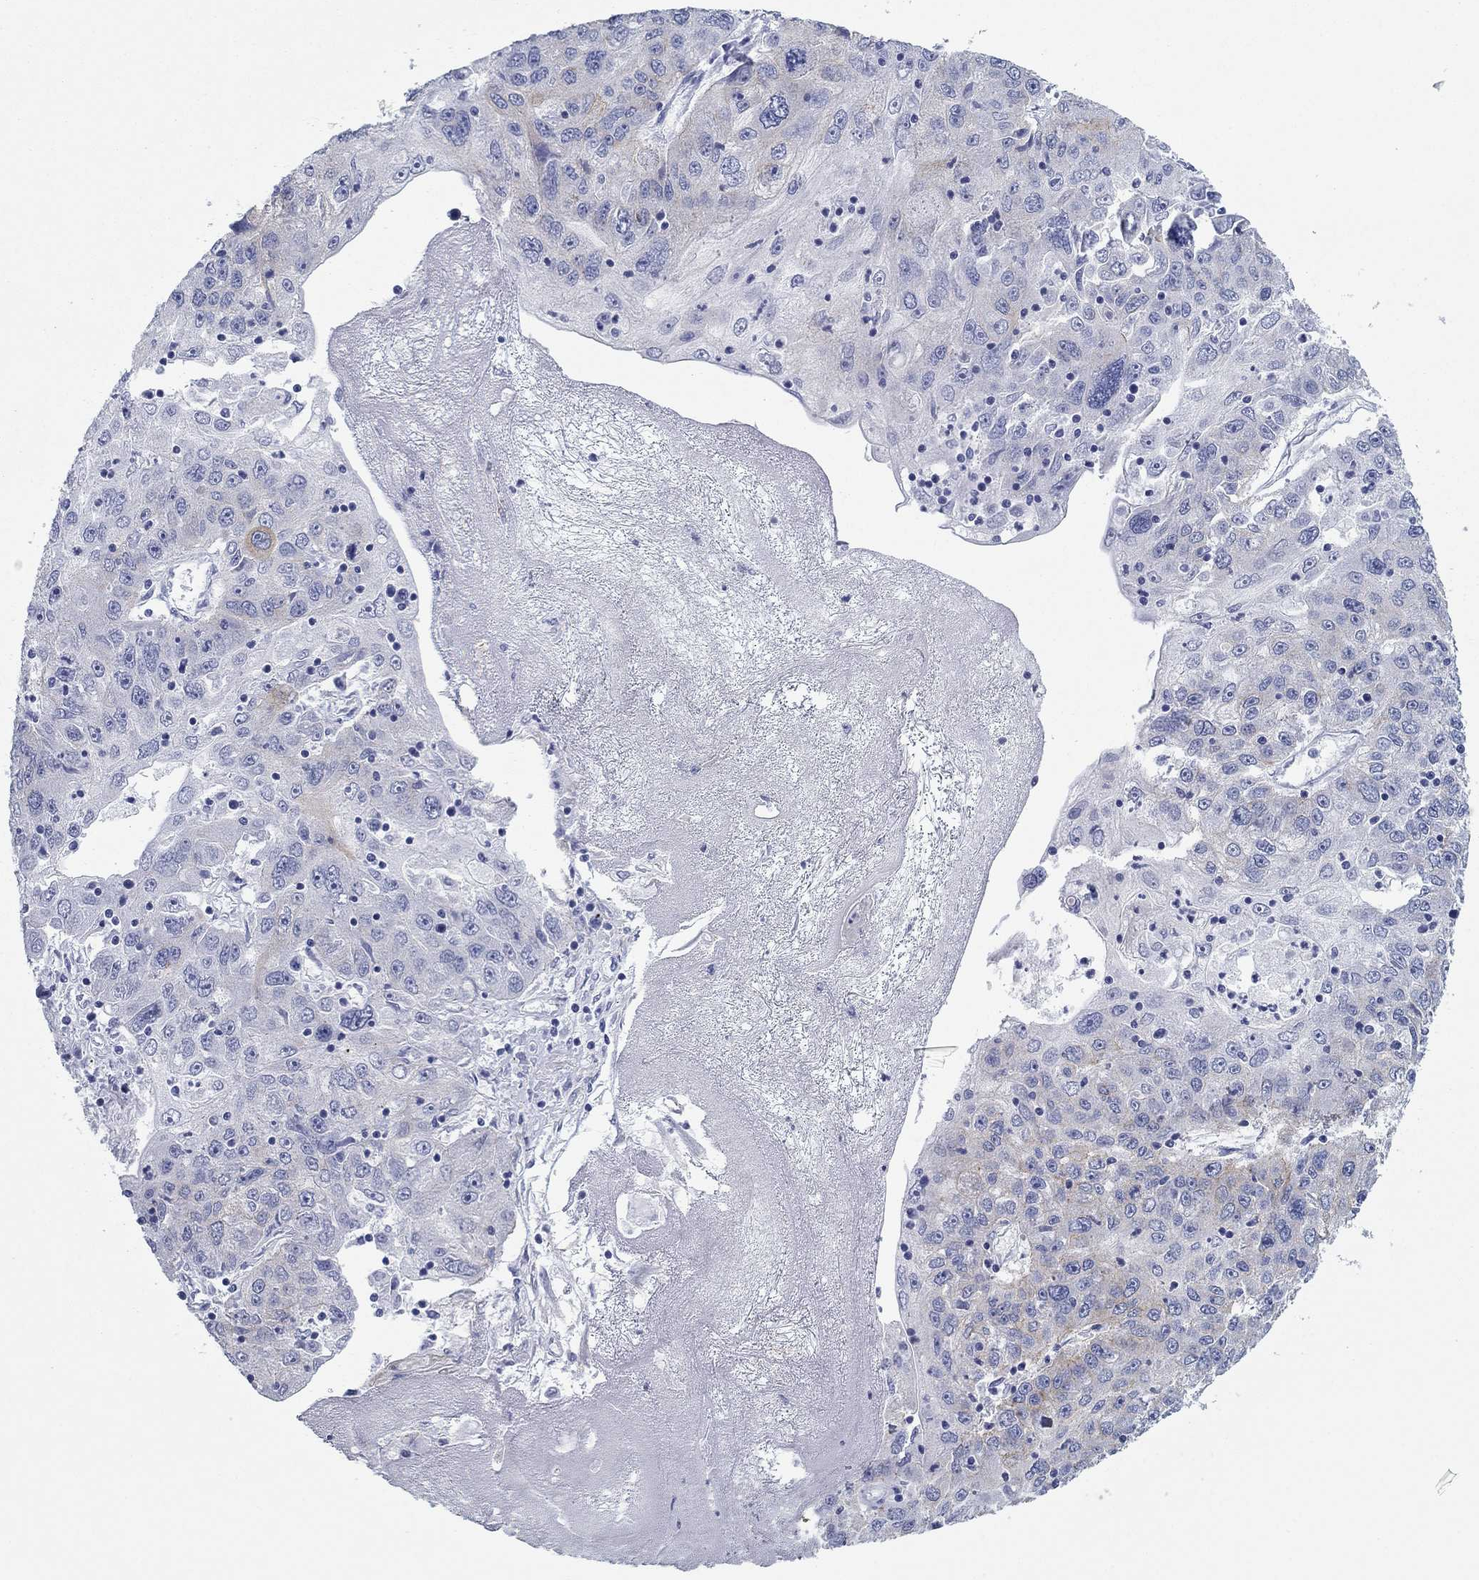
{"staining": {"intensity": "negative", "quantity": "none", "location": "none"}, "tissue": "stomach cancer", "cell_type": "Tumor cells", "image_type": "cancer", "snomed": [{"axis": "morphology", "description": "Adenocarcinoma, NOS"}, {"axis": "topography", "description": "Stomach"}], "caption": "The photomicrograph displays no staining of tumor cells in adenocarcinoma (stomach).", "gene": "GPC1", "patient": {"sex": "male", "age": 56}}